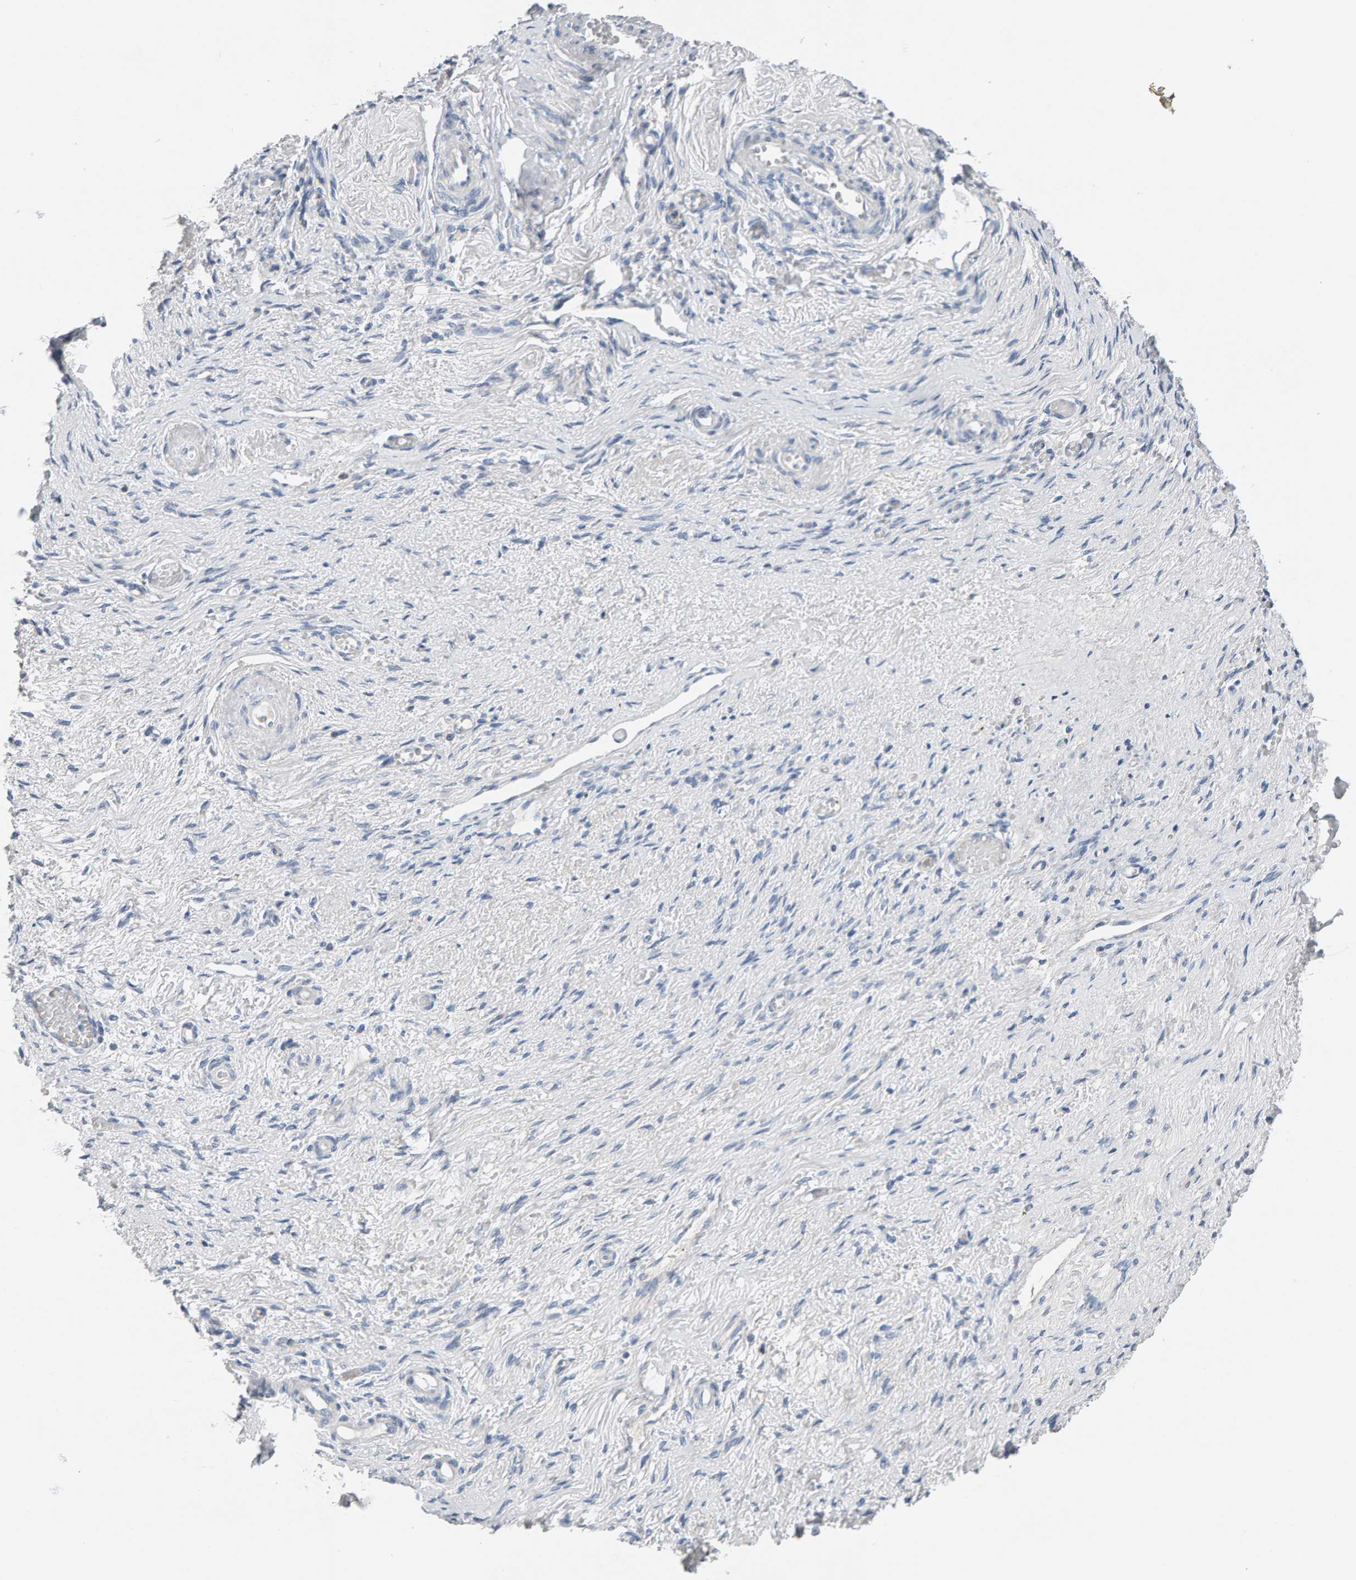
{"staining": {"intensity": "negative", "quantity": "none", "location": "none"}, "tissue": "adipose tissue", "cell_type": "Adipocytes", "image_type": "normal", "snomed": [{"axis": "morphology", "description": "Normal tissue, NOS"}, {"axis": "topography", "description": "Vascular tissue"}, {"axis": "topography", "description": "Fallopian tube"}, {"axis": "topography", "description": "Ovary"}], "caption": "Protein analysis of normal adipose tissue exhibits no significant positivity in adipocytes. The staining is performed using DAB (3,3'-diaminobenzidine) brown chromogen with nuclei counter-stained in using hematoxylin.", "gene": "FYN", "patient": {"sex": "female", "age": 67}}